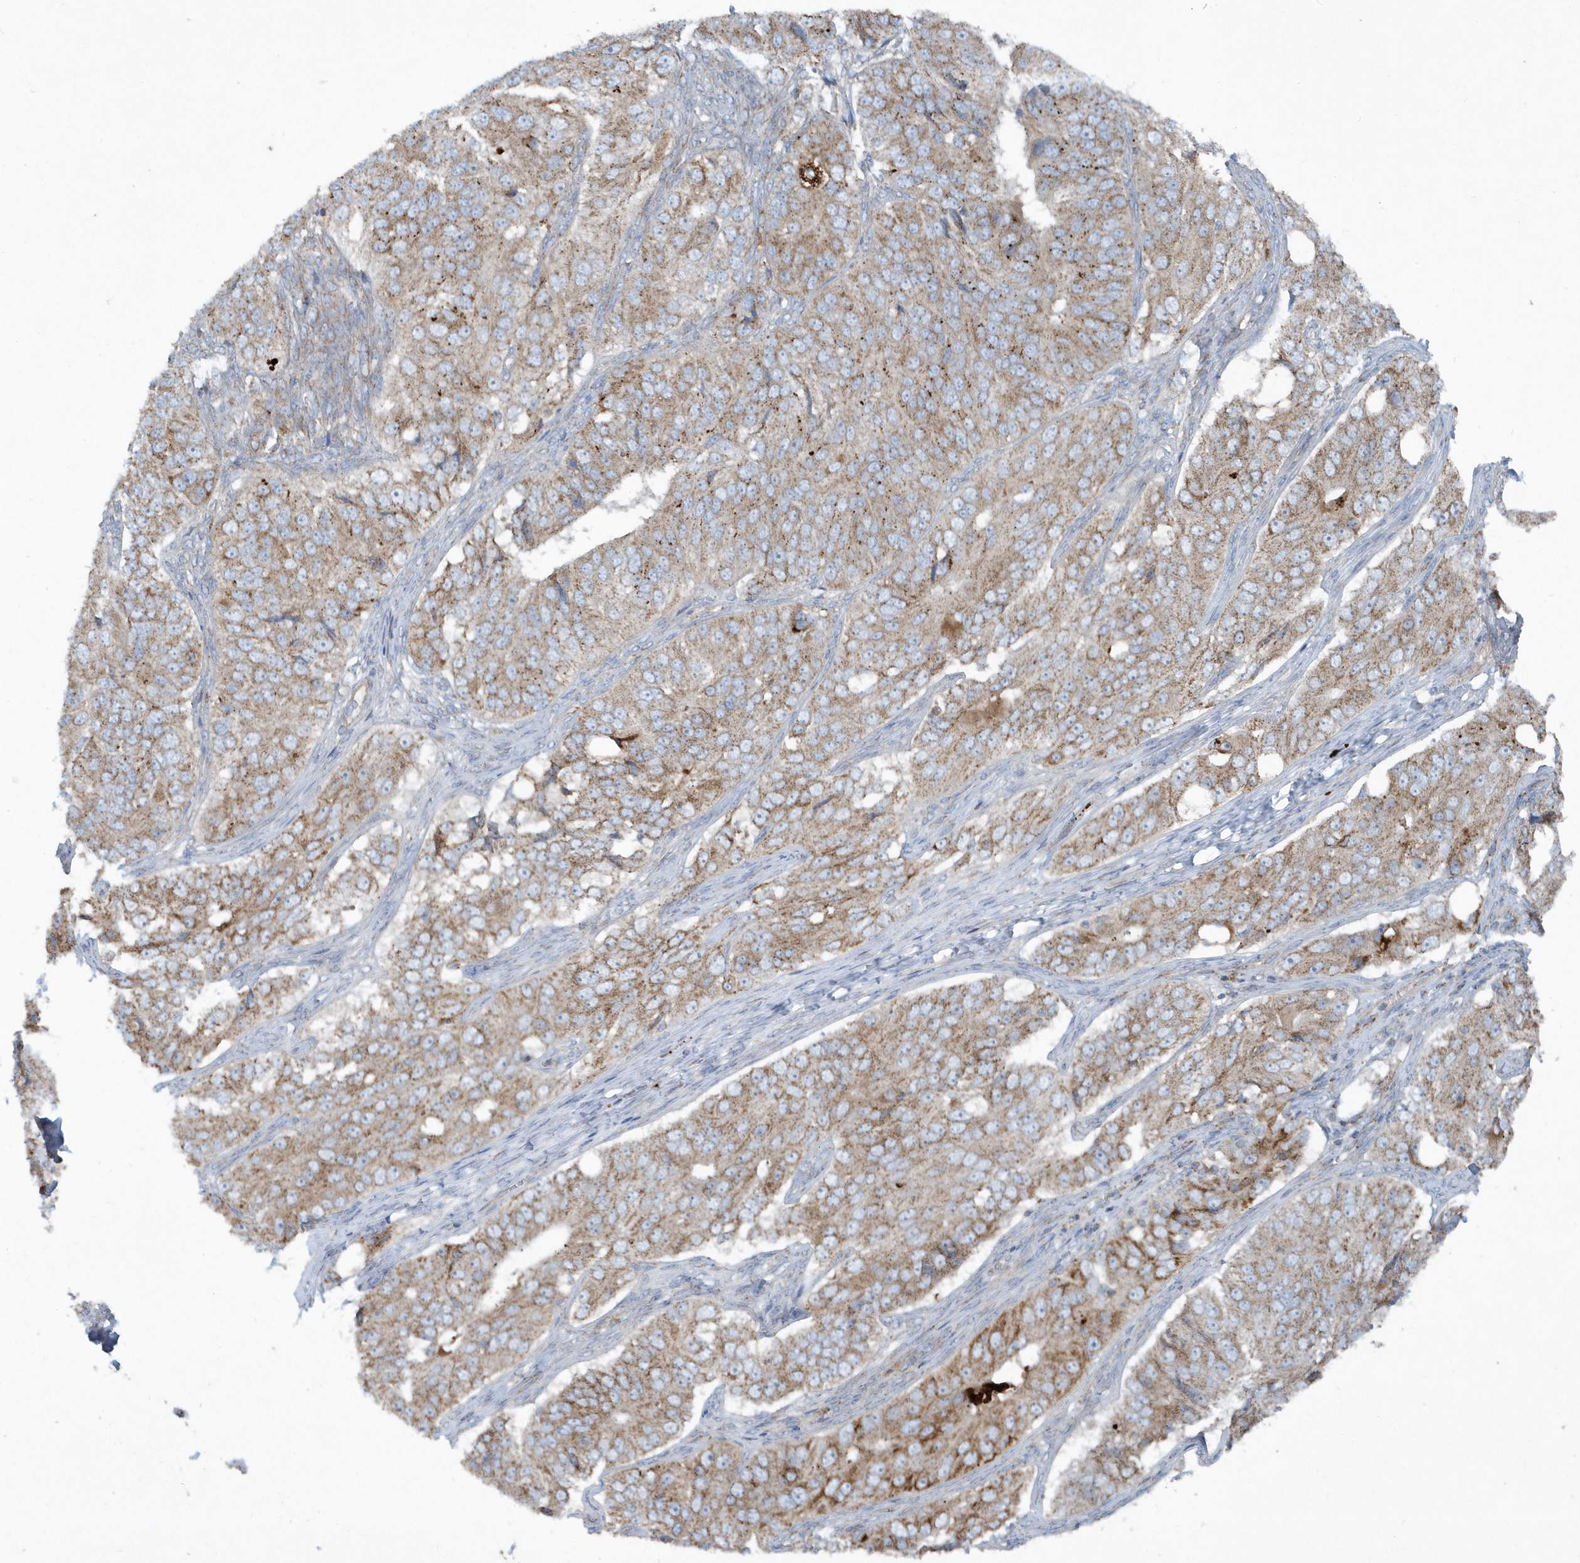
{"staining": {"intensity": "moderate", "quantity": ">75%", "location": "cytoplasmic/membranous"}, "tissue": "ovarian cancer", "cell_type": "Tumor cells", "image_type": "cancer", "snomed": [{"axis": "morphology", "description": "Carcinoma, endometroid"}, {"axis": "topography", "description": "Ovary"}], "caption": "The immunohistochemical stain labels moderate cytoplasmic/membranous staining in tumor cells of ovarian cancer (endometroid carcinoma) tissue. Using DAB (3,3'-diaminobenzidine) (brown) and hematoxylin (blue) stains, captured at high magnification using brightfield microscopy.", "gene": "SLC38A2", "patient": {"sex": "female", "age": 51}}